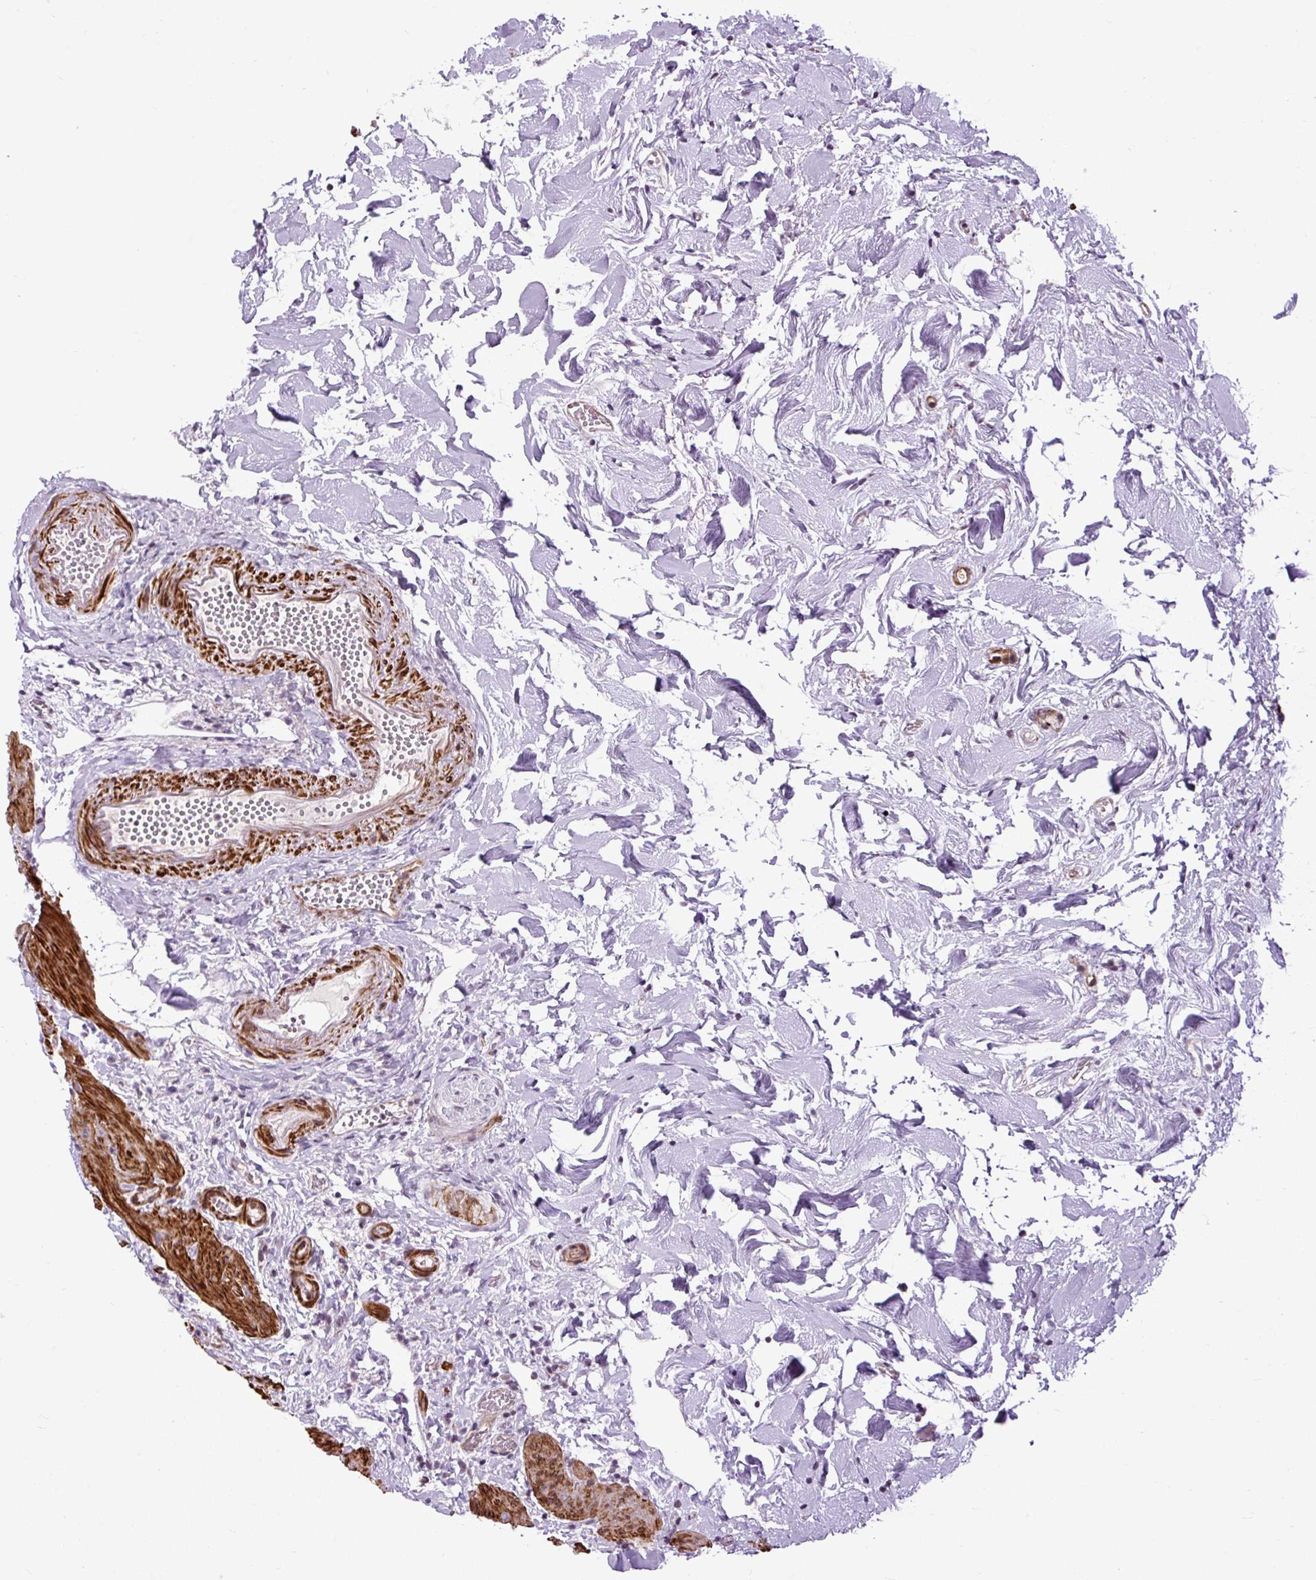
{"staining": {"intensity": "moderate", "quantity": "<25%", "location": "cytoplasmic/membranous"}, "tissue": "gallbladder", "cell_type": "Glandular cells", "image_type": "normal", "snomed": [{"axis": "morphology", "description": "Normal tissue, NOS"}, {"axis": "topography", "description": "Gallbladder"}], "caption": "Immunohistochemistry staining of normal gallbladder, which reveals low levels of moderate cytoplasmic/membranous expression in about <25% of glandular cells indicating moderate cytoplasmic/membranous protein staining. The staining was performed using DAB (3,3'-diaminobenzidine) (brown) for protein detection and nuclei were counterstained in hematoxylin (blue).", "gene": "ZNF197", "patient": {"sex": "female", "age": 63}}